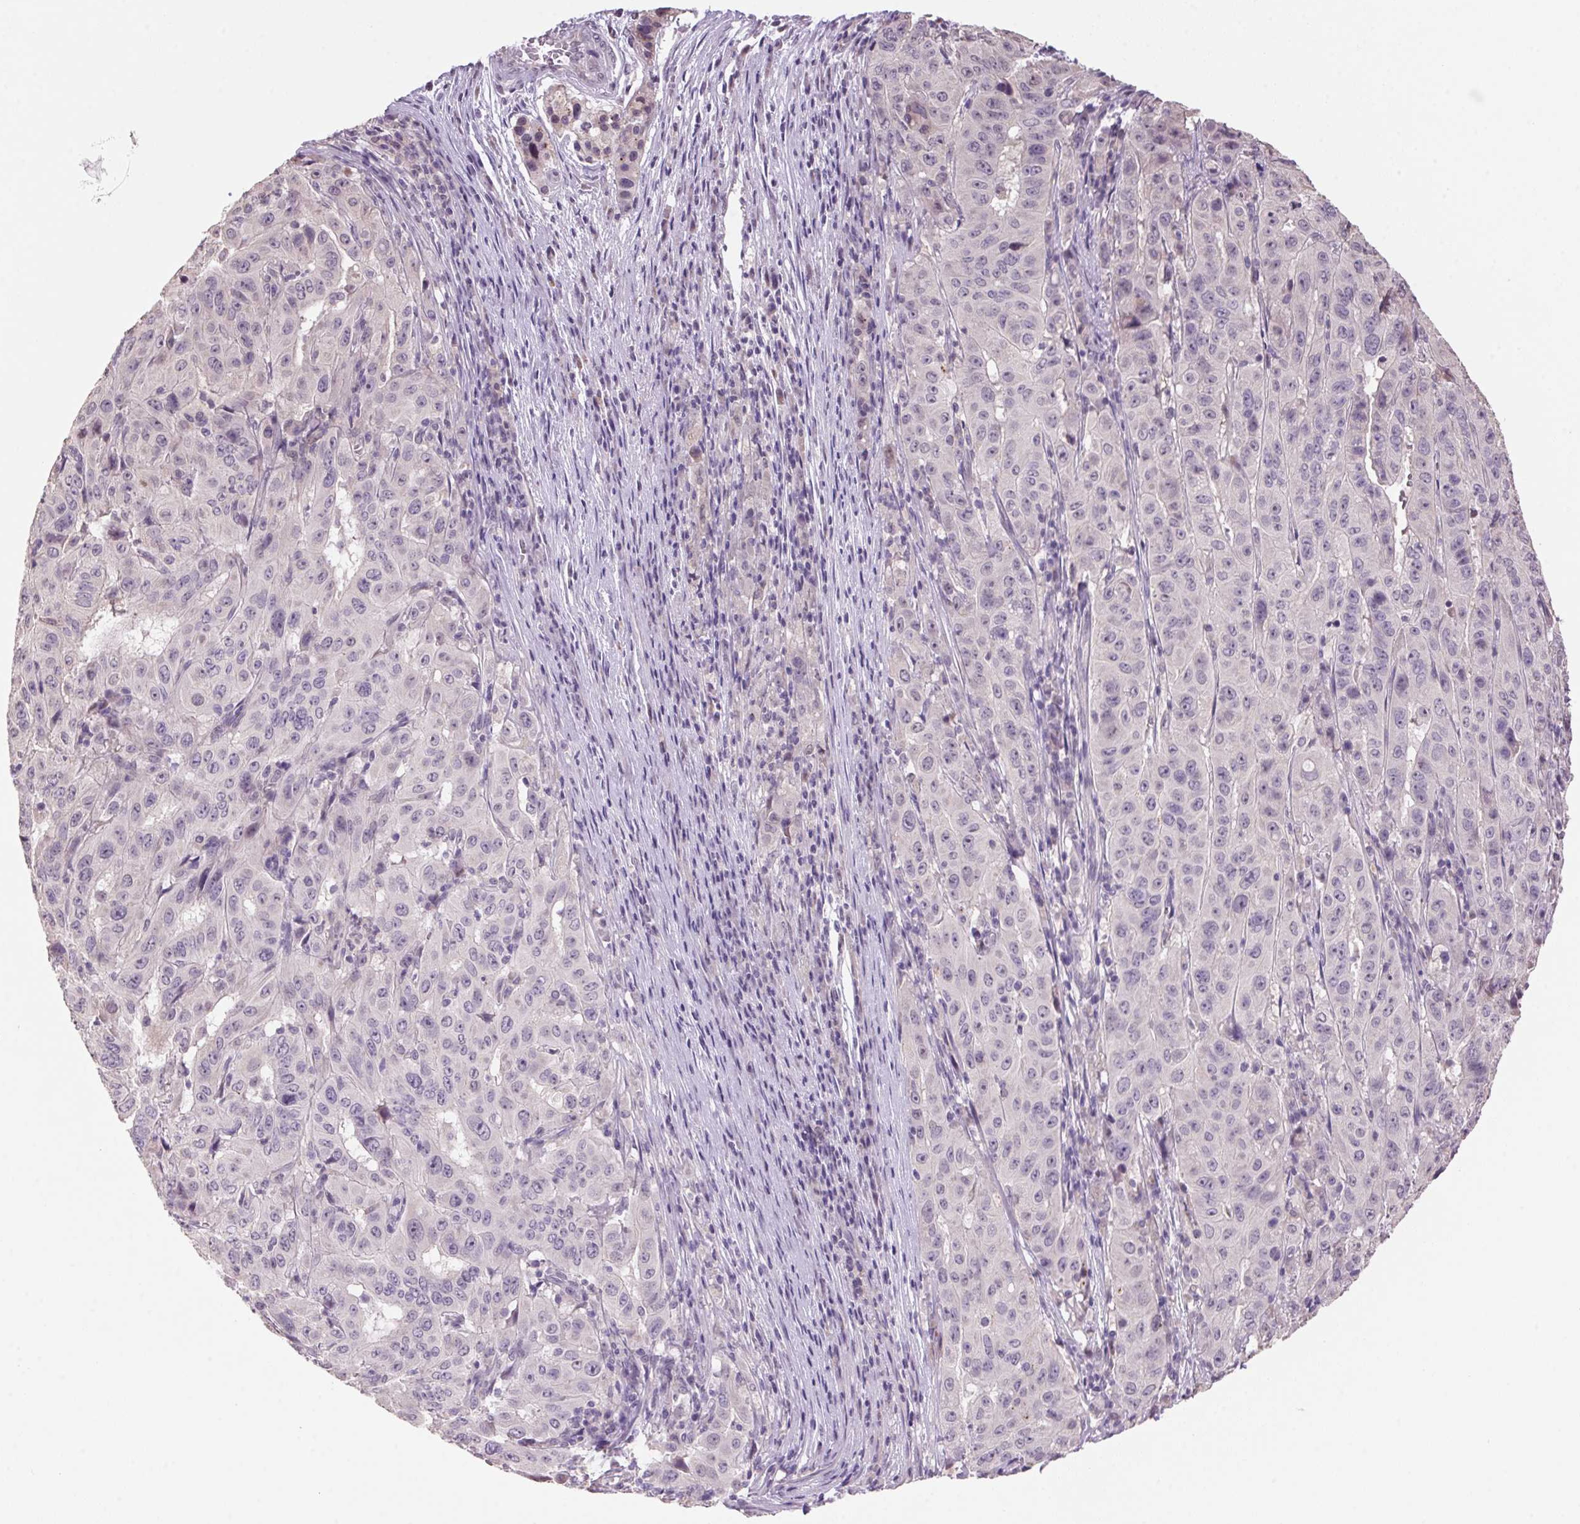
{"staining": {"intensity": "negative", "quantity": "none", "location": "none"}, "tissue": "pancreatic cancer", "cell_type": "Tumor cells", "image_type": "cancer", "snomed": [{"axis": "morphology", "description": "Adenocarcinoma, NOS"}, {"axis": "topography", "description": "Pancreas"}], "caption": "Immunohistochemical staining of adenocarcinoma (pancreatic) reveals no significant expression in tumor cells.", "gene": "VWA3B", "patient": {"sex": "male", "age": 63}}